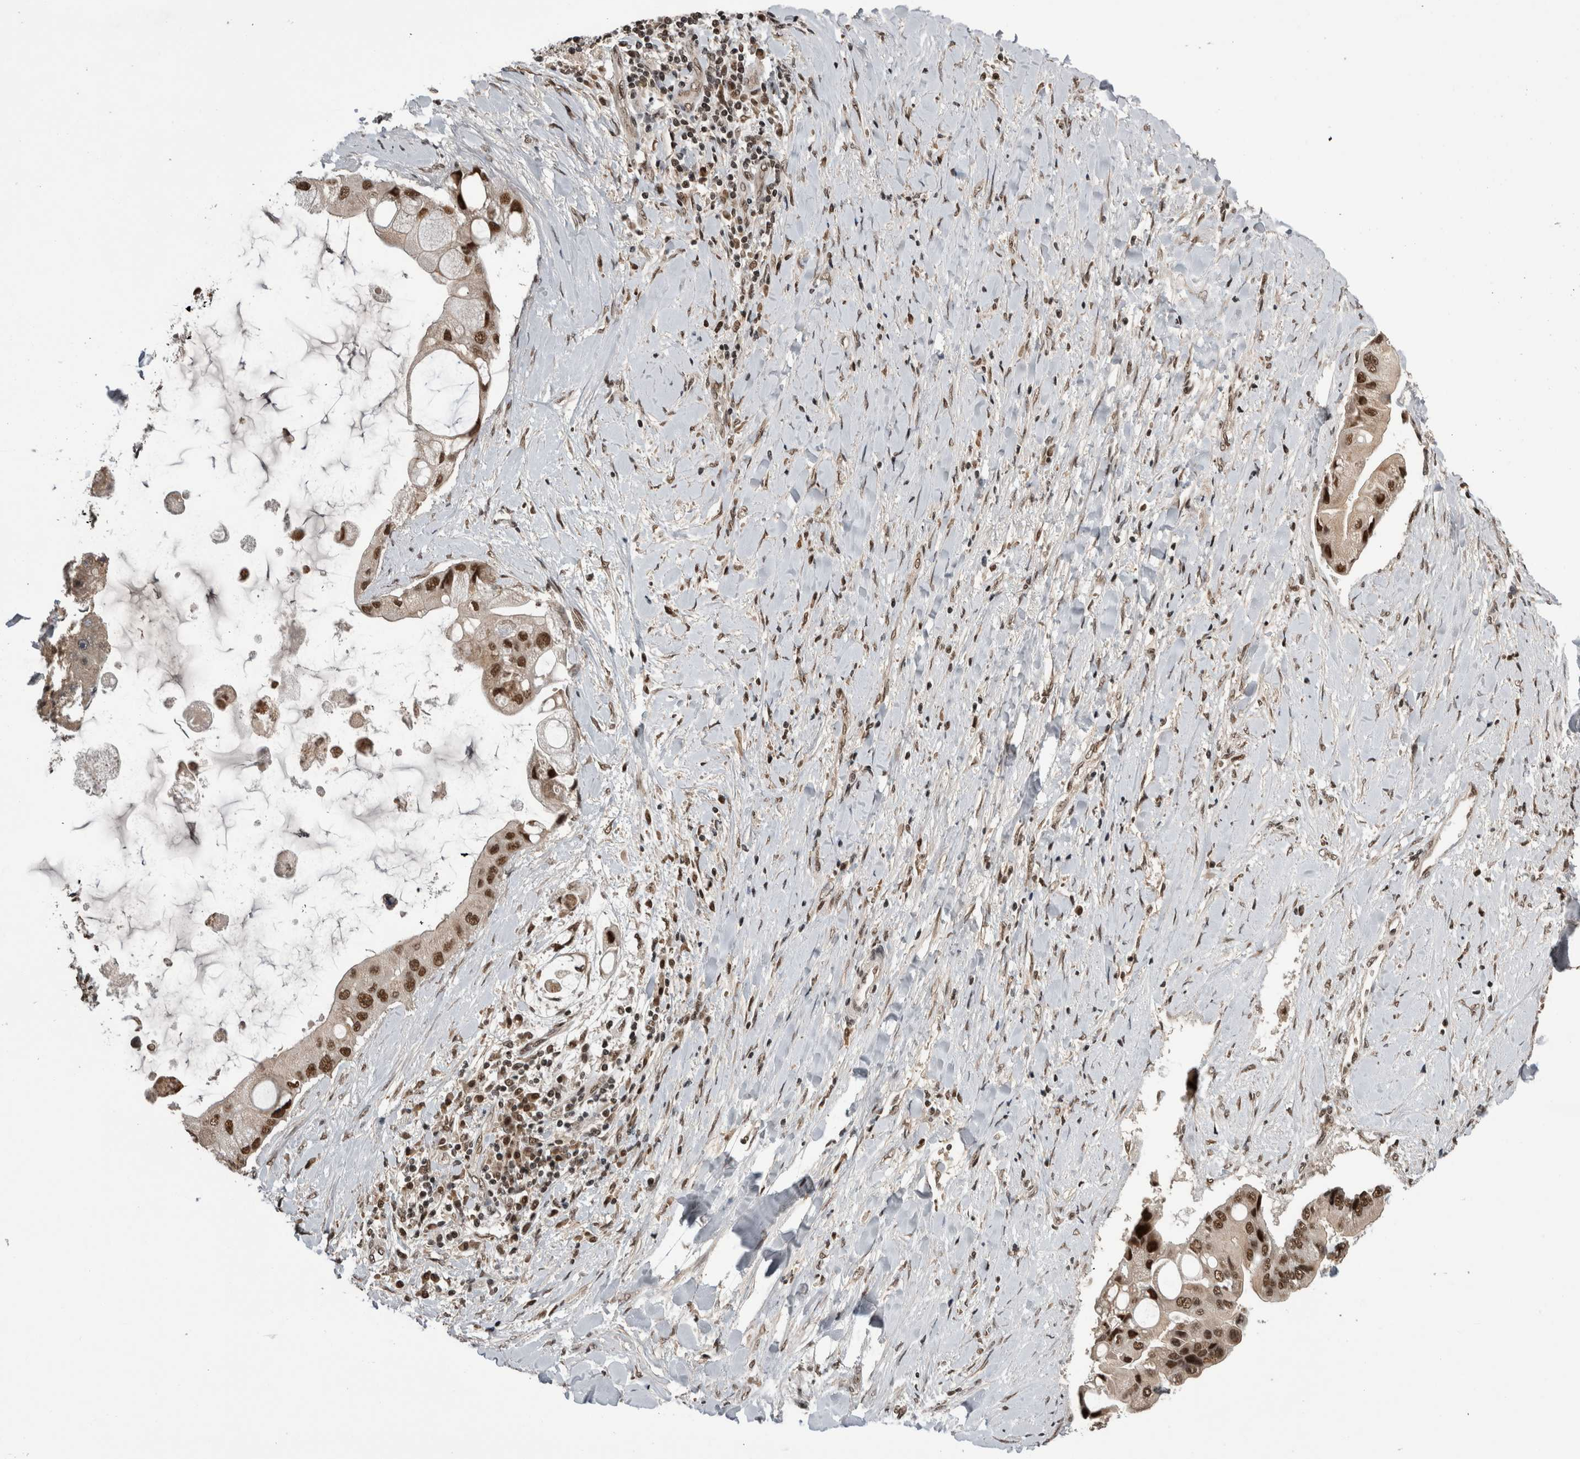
{"staining": {"intensity": "strong", "quantity": ">75%", "location": "nuclear"}, "tissue": "liver cancer", "cell_type": "Tumor cells", "image_type": "cancer", "snomed": [{"axis": "morphology", "description": "Cholangiocarcinoma"}, {"axis": "topography", "description": "Liver"}], "caption": "Strong nuclear protein expression is present in approximately >75% of tumor cells in liver cancer (cholangiocarcinoma).", "gene": "CPSF2", "patient": {"sex": "male", "age": 50}}